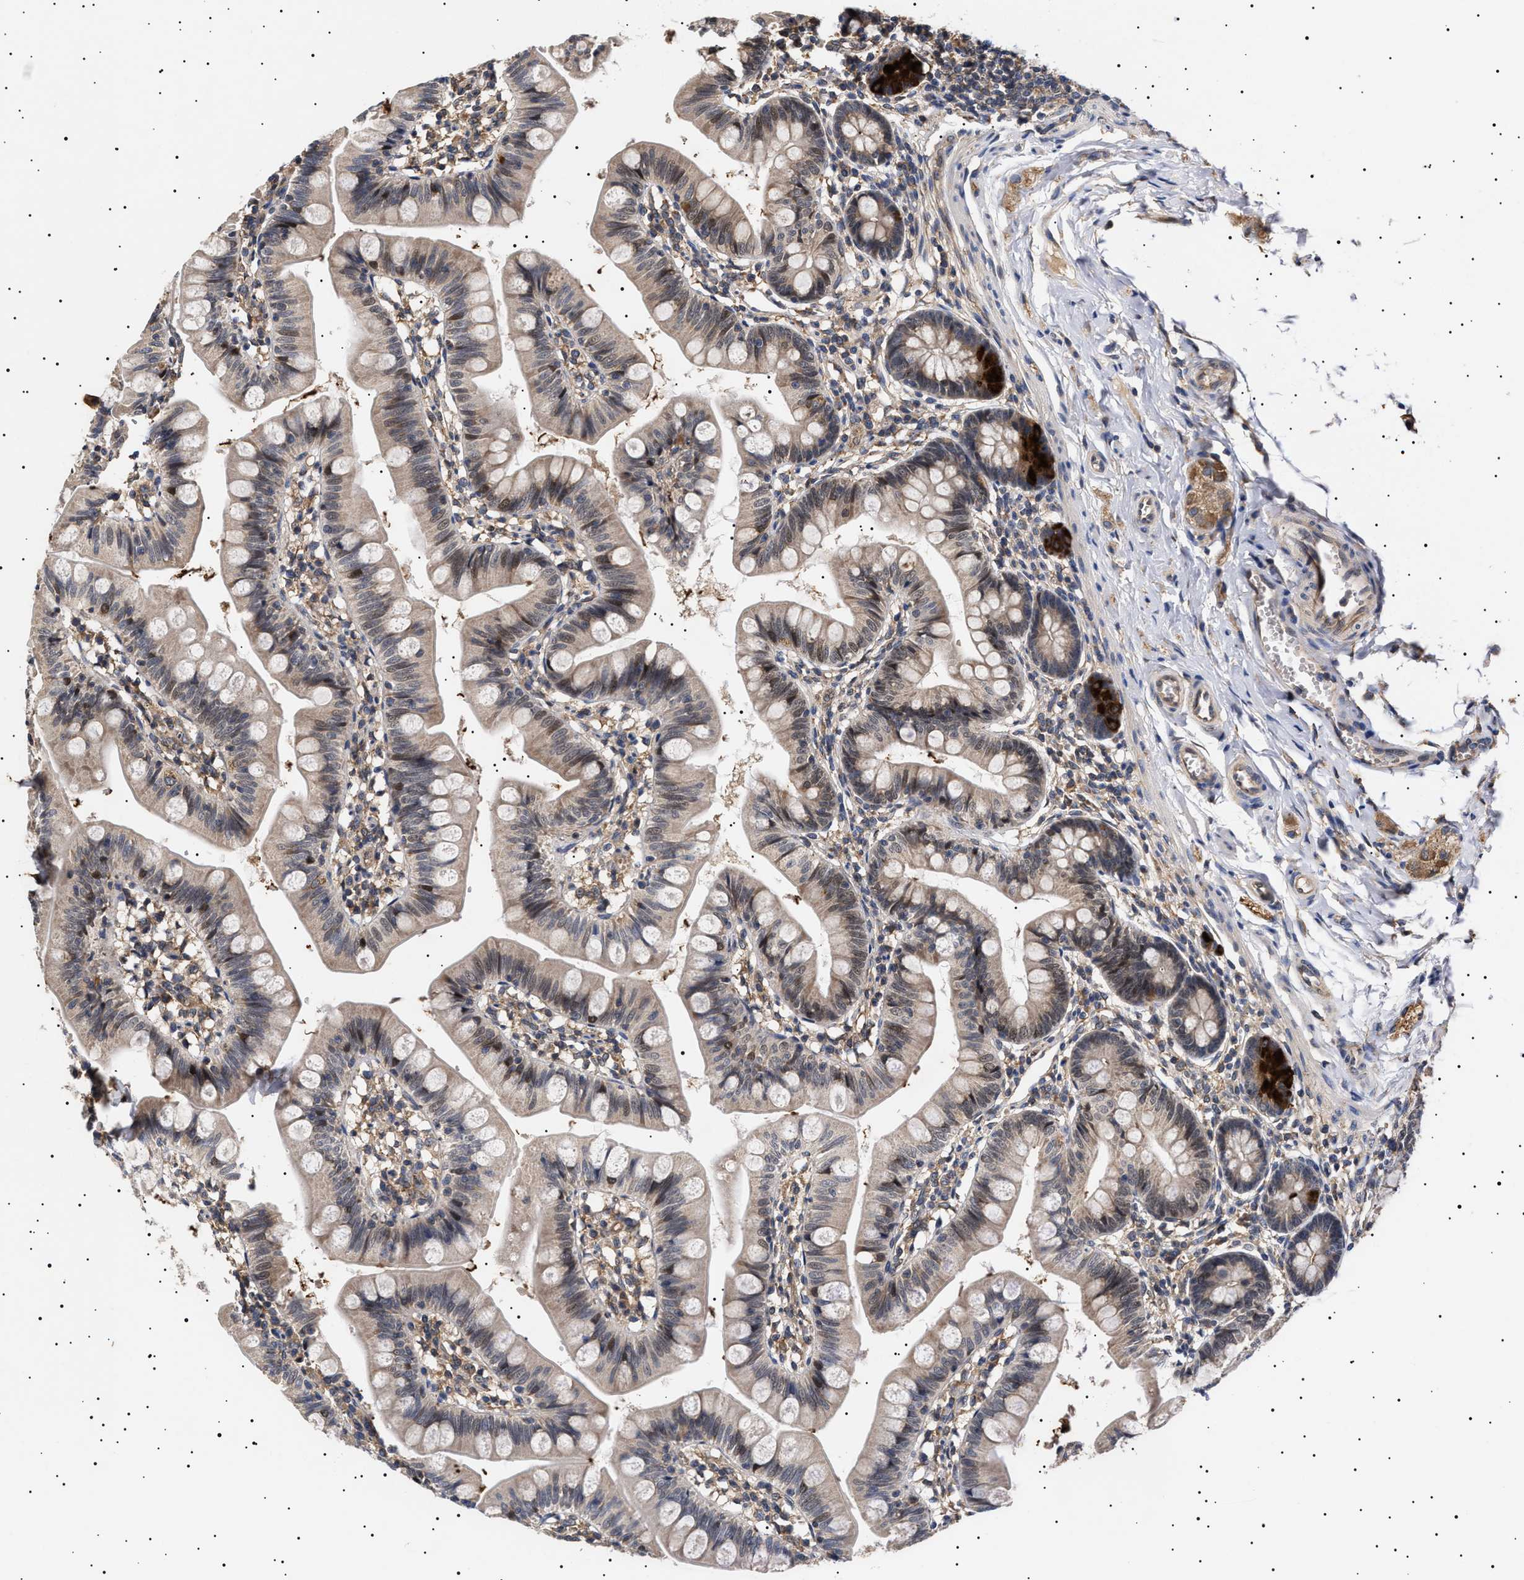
{"staining": {"intensity": "strong", "quantity": "25%-75%", "location": "cytoplasmic/membranous,nuclear"}, "tissue": "small intestine", "cell_type": "Glandular cells", "image_type": "normal", "snomed": [{"axis": "morphology", "description": "Normal tissue, NOS"}, {"axis": "topography", "description": "Small intestine"}], "caption": "The histopathology image reveals staining of normal small intestine, revealing strong cytoplasmic/membranous,nuclear protein positivity (brown color) within glandular cells. The staining was performed using DAB, with brown indicating positive protein expression. Nuclei are stained blue with hematoxylin.", "gene": "KRBA1", "patient": {"sex": "male", "age": 7}}